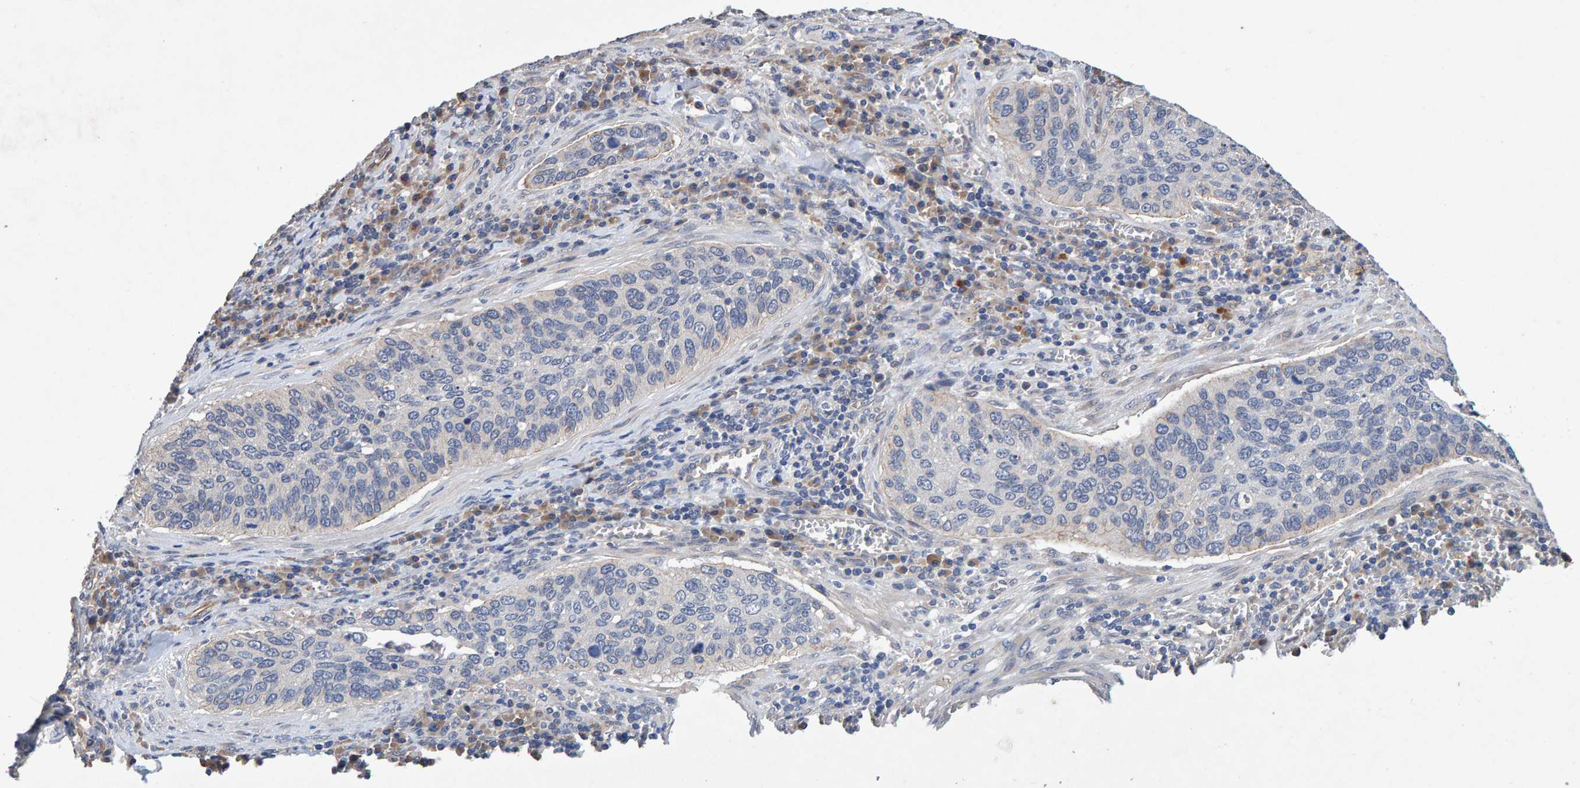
{"staining": {"intensity": "negative", "quantity": "none", "location": "none"}, "tissue": "cervical cancer", "cell_type": "Tumor cells", "image_type": "cancer", "snomed": [{"axis": "morphology", "description": "Squamous cell carcinoma, NOS"}, {"axis": "topography", "description": "Cervix"}], "caption": "An IHC photomicrograph of cervical squamous cell carcinoma is shown. There is no staining in tumor cells of cervical squamous cell carcinoma.", "gene": "EFR3A", "patient": {"sex": "female", "age": 53}}